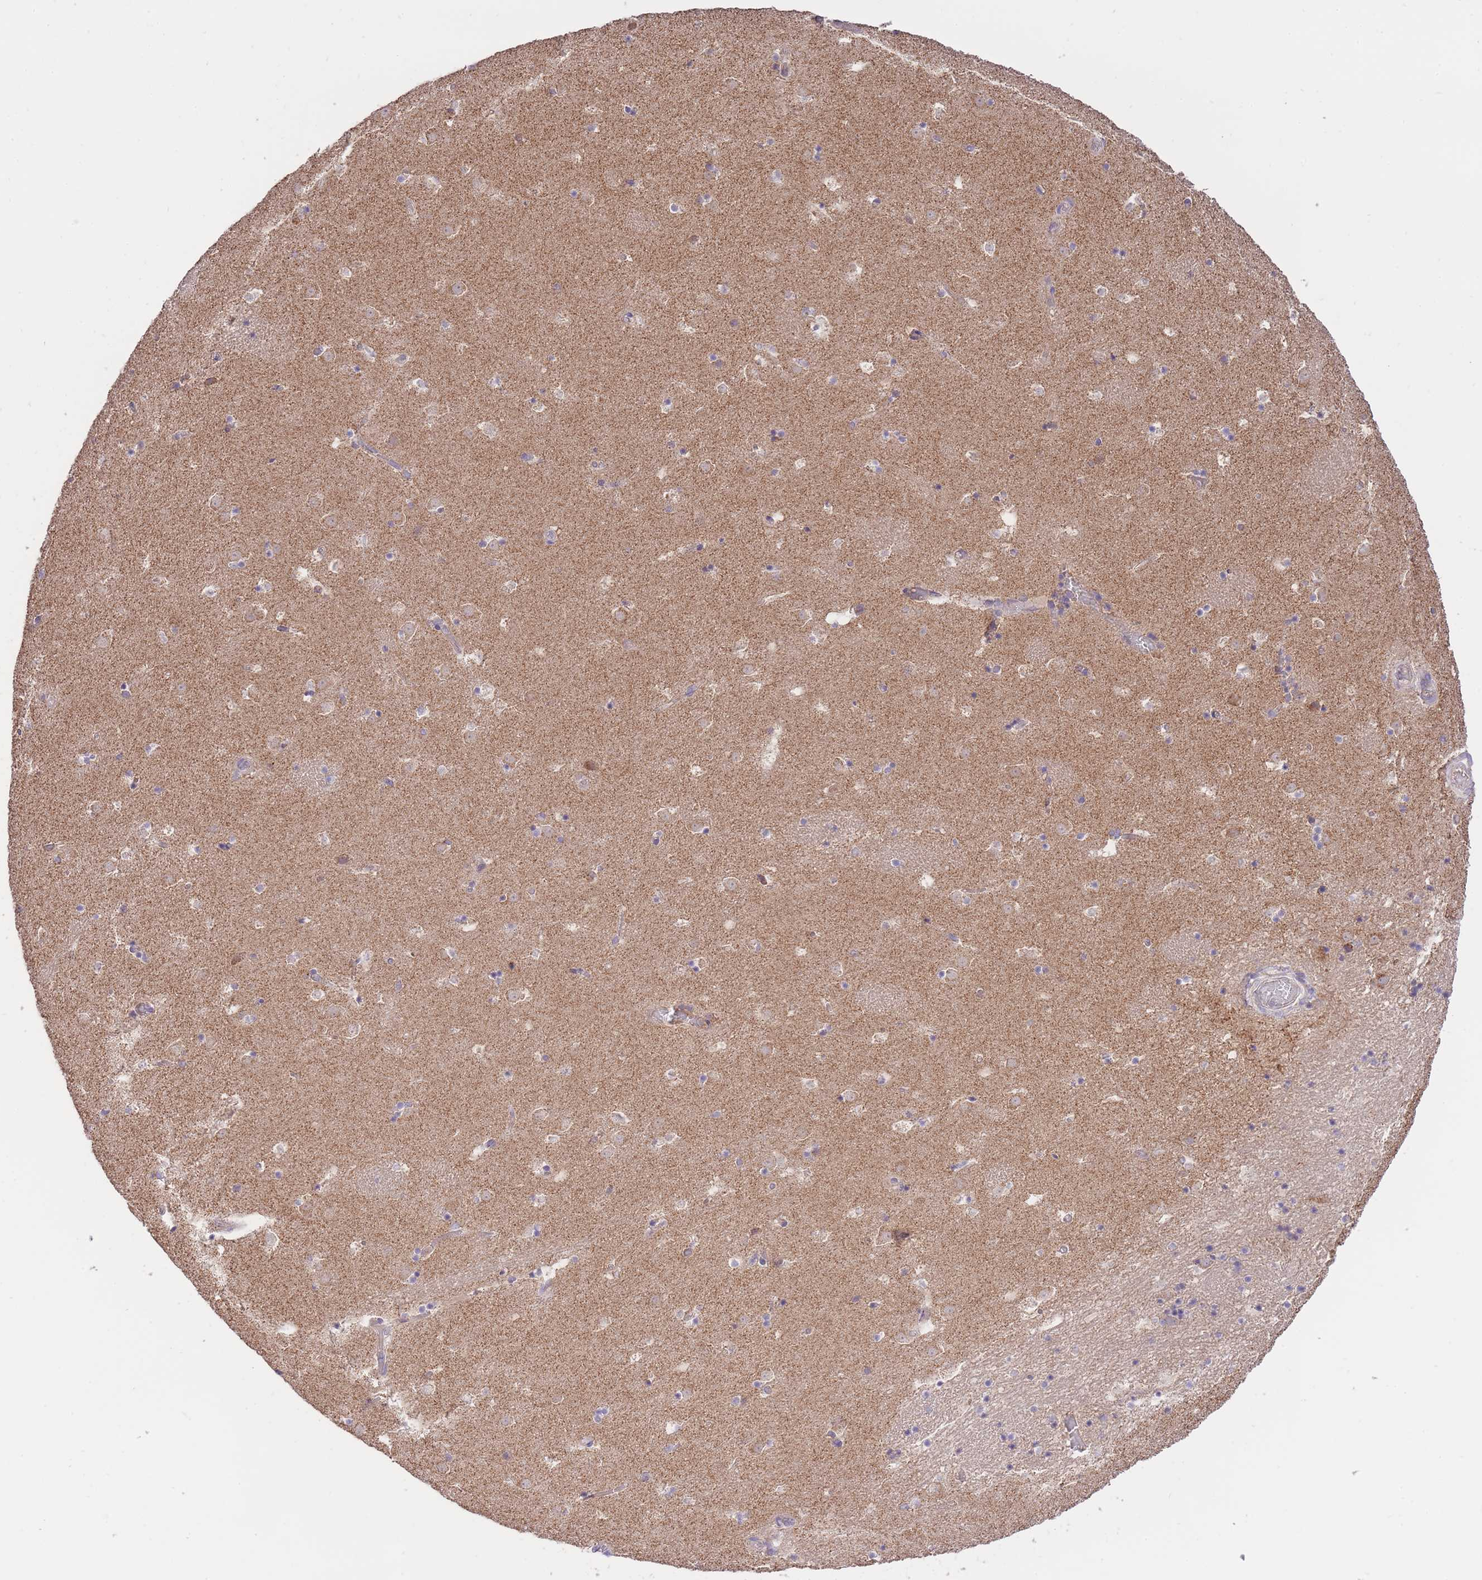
{"staining": {"intensity": "negative", "quantity": "none", "location": "none"}, "tissue": "caudate", "cell_type": "Glial cells", "image_type": "normal", "snomed": [{"axis": "morphology", "description": "Normal tissue, NOS"}, {"axis": "topography", "description": "Lateral ventricle wall"}], "caption": "Micrograph shows no significant protein staining in glial cells of normal caudate.", "gene": "PREP", "patient": {"sex": "male", "age": 25}}